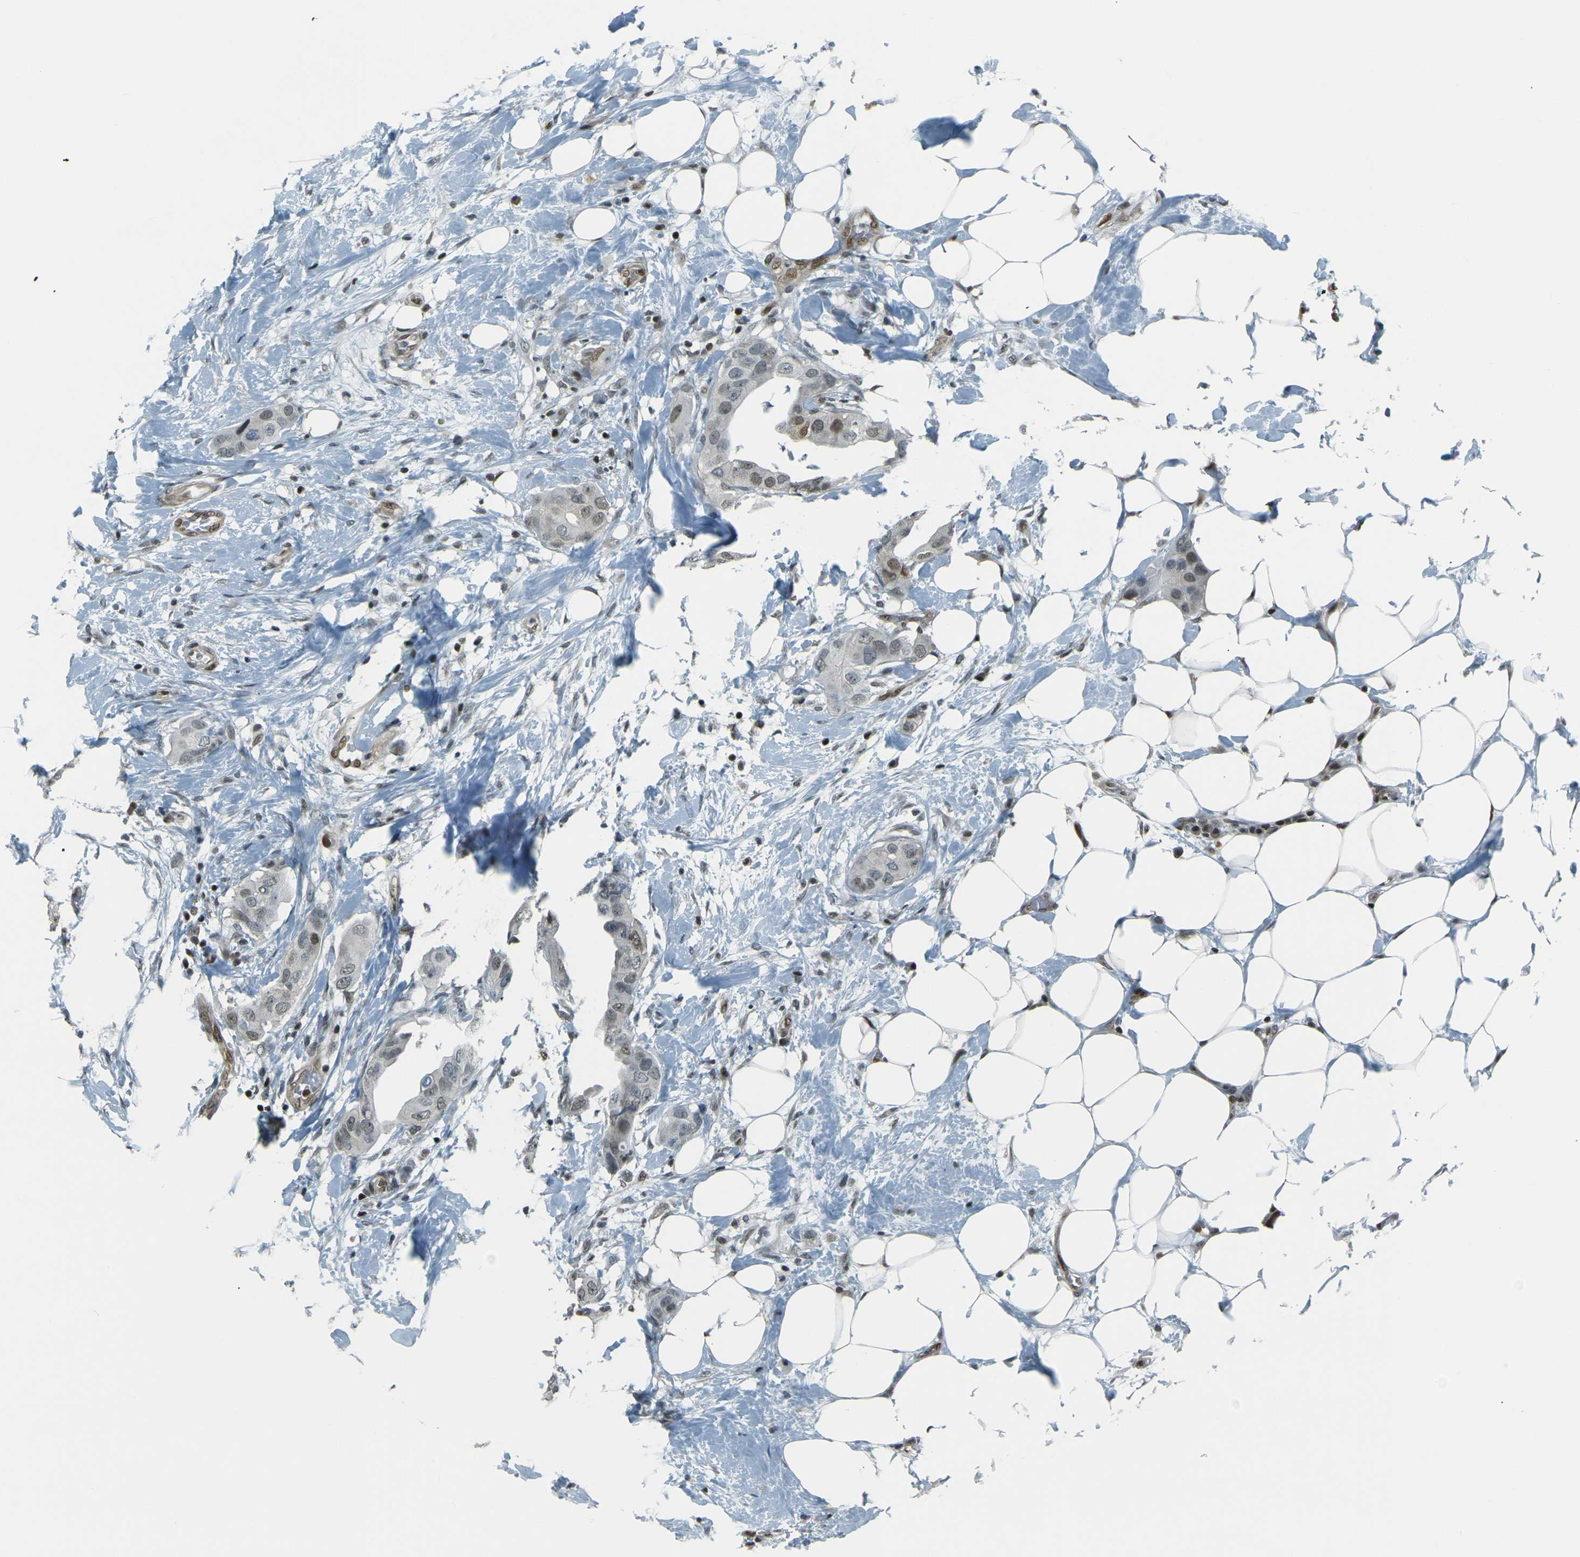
{"staining": {"intensity": "weak", "quantity": ">75%", "location": "nuclear"}, "tissue": "breast cancer", "cell_type": "Tumor cells", "image_type": "cancer", "snomed": [{"axis": "morphology", "description": "Duct carcinoma"}, {"axis": "topography", "description": "Breast"}], "caption": "Protein staining of breast cancer tissue displays weak nuclear staining in about >75% of tumor cells.", "gene": "NHEJ1", "patient": {"sex": "female", "age": 40}}